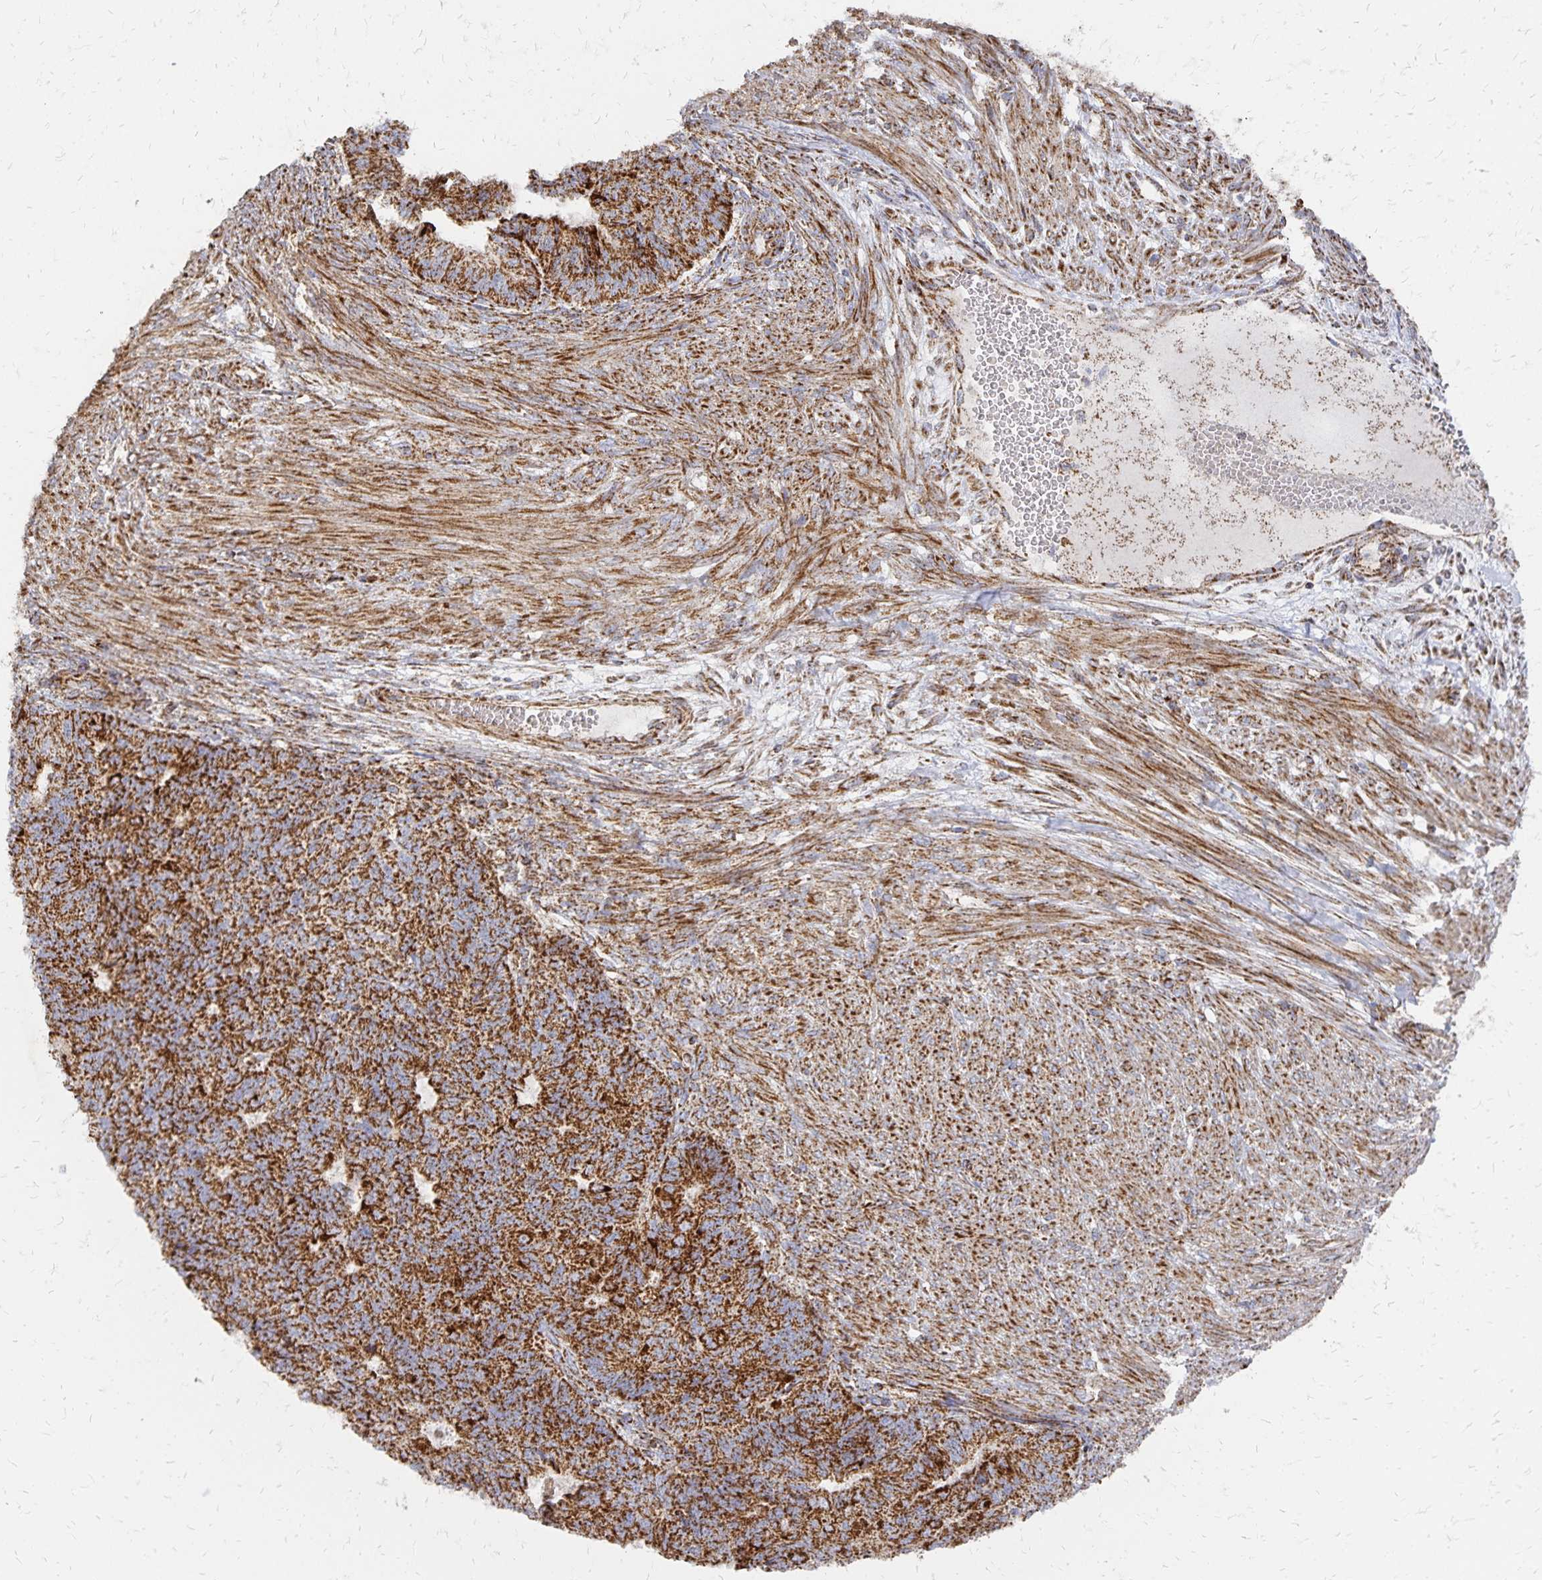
{"staining": {"intensity": "strong", "quantity": ">75%", "location": "cytoplasmic/membranous"}, "tissue": "endometrial cancer", "cell_type": "Tumor cells", "image_type": "cancer", "snomed": [{"axis": "morphology", "description": "Adenocarcinoma, NOS"}, {"axis": "topography", "description": "Endometrium"}], "caption": "Endometrial cancer tissue reveals strong cytoplasmic/membranous positivity in approximately >75% of tumor cells", "gene": "STOML2", "patient": {"sex": "female", "age": 32}}